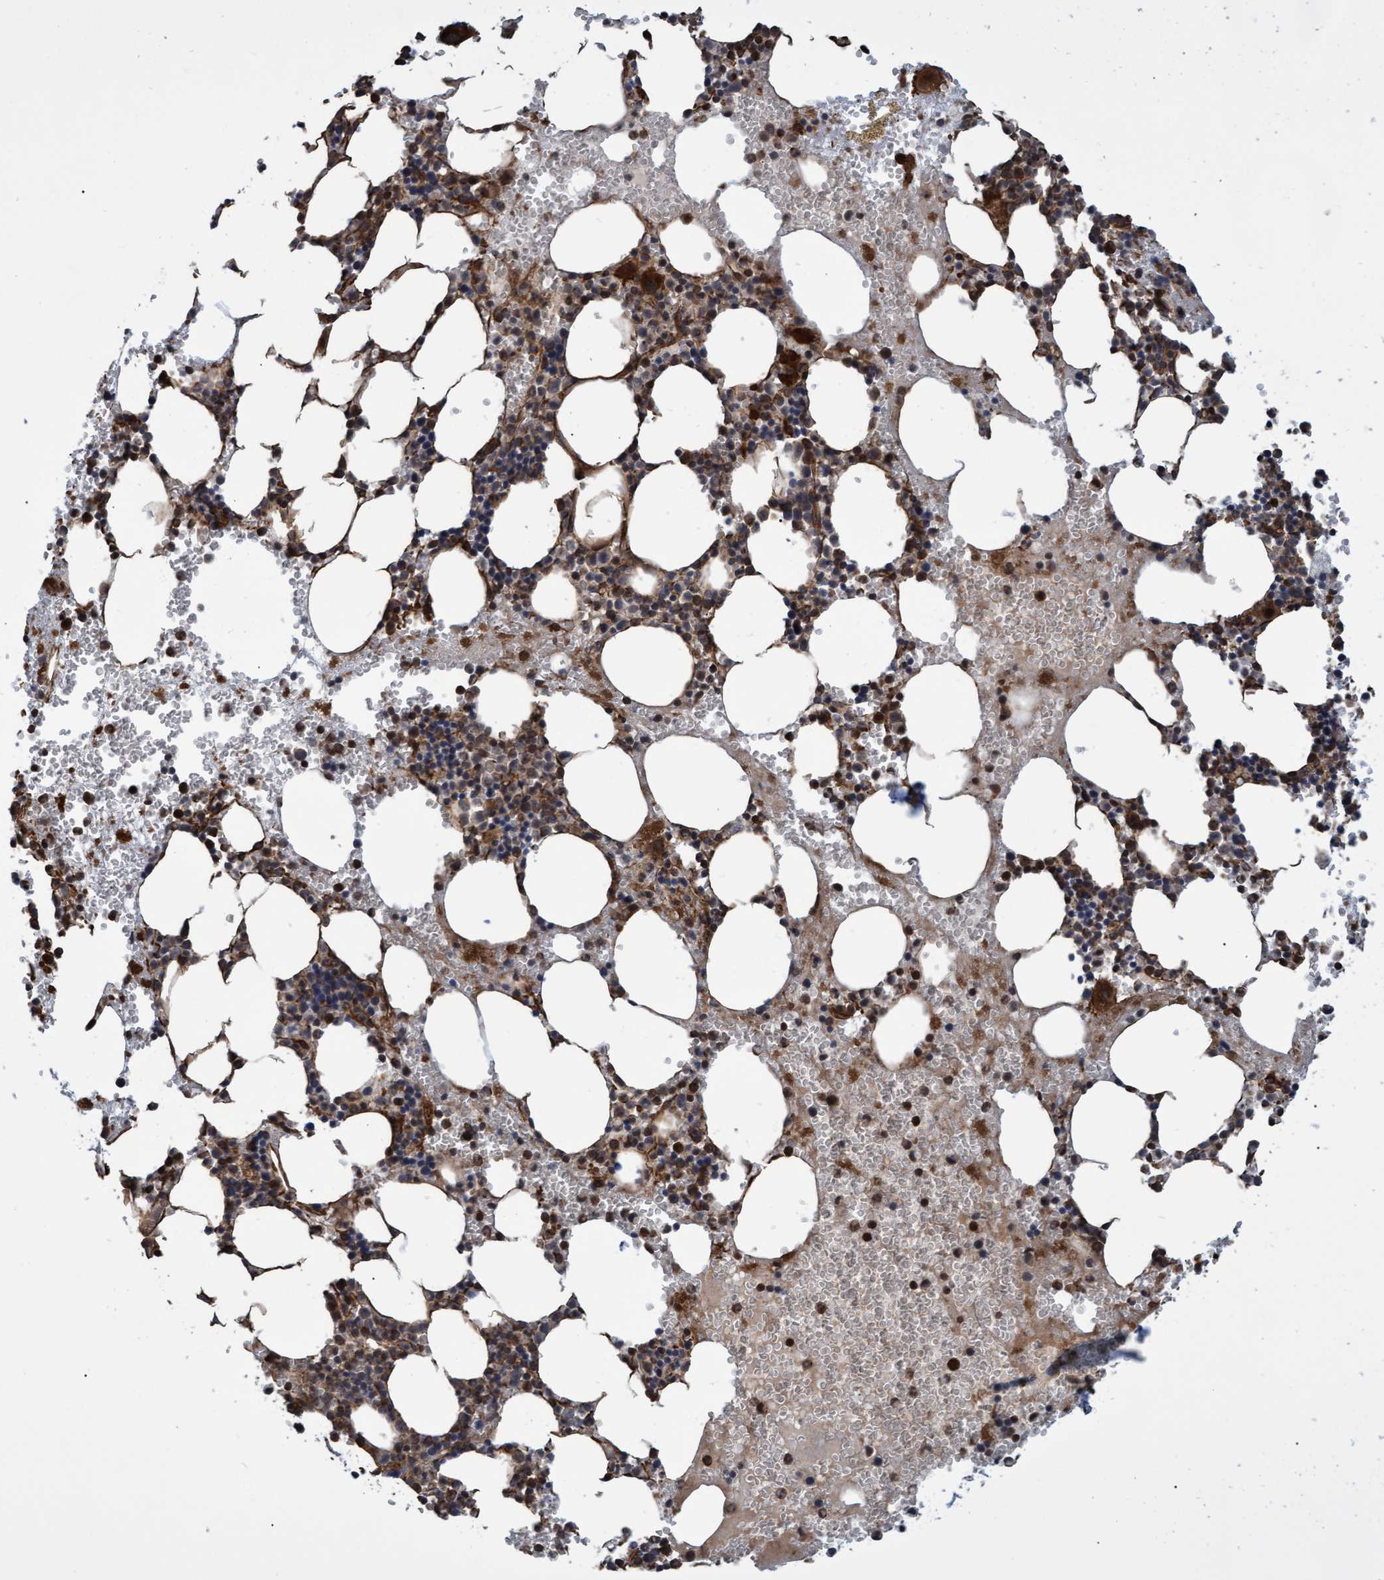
{"staining": {"intensity": "strong", "quantity": ">75%", "location": "cytoplasmic/membranous"}, "tissue": "bone marrow", "cell_type": "Hematopoietic cells", "image_type": "normal", "snomed": [{"axis": "morphology", "description": "Normal tissue, NOS"}, {"axis": "morphology", "description": "Inflammation, NOS"}, {"axis": "topography", "description": "Bone marrow"}], "caption": "A micrograph showing strong cytoplasmic/membranous expression in approximately >75% of hematopoietic cells in normal bone marrow, as visualized by brown immunohistochemical staining.", "gene": "TNFRSF10B", "patient": {"sex": "female", "age": 67}}